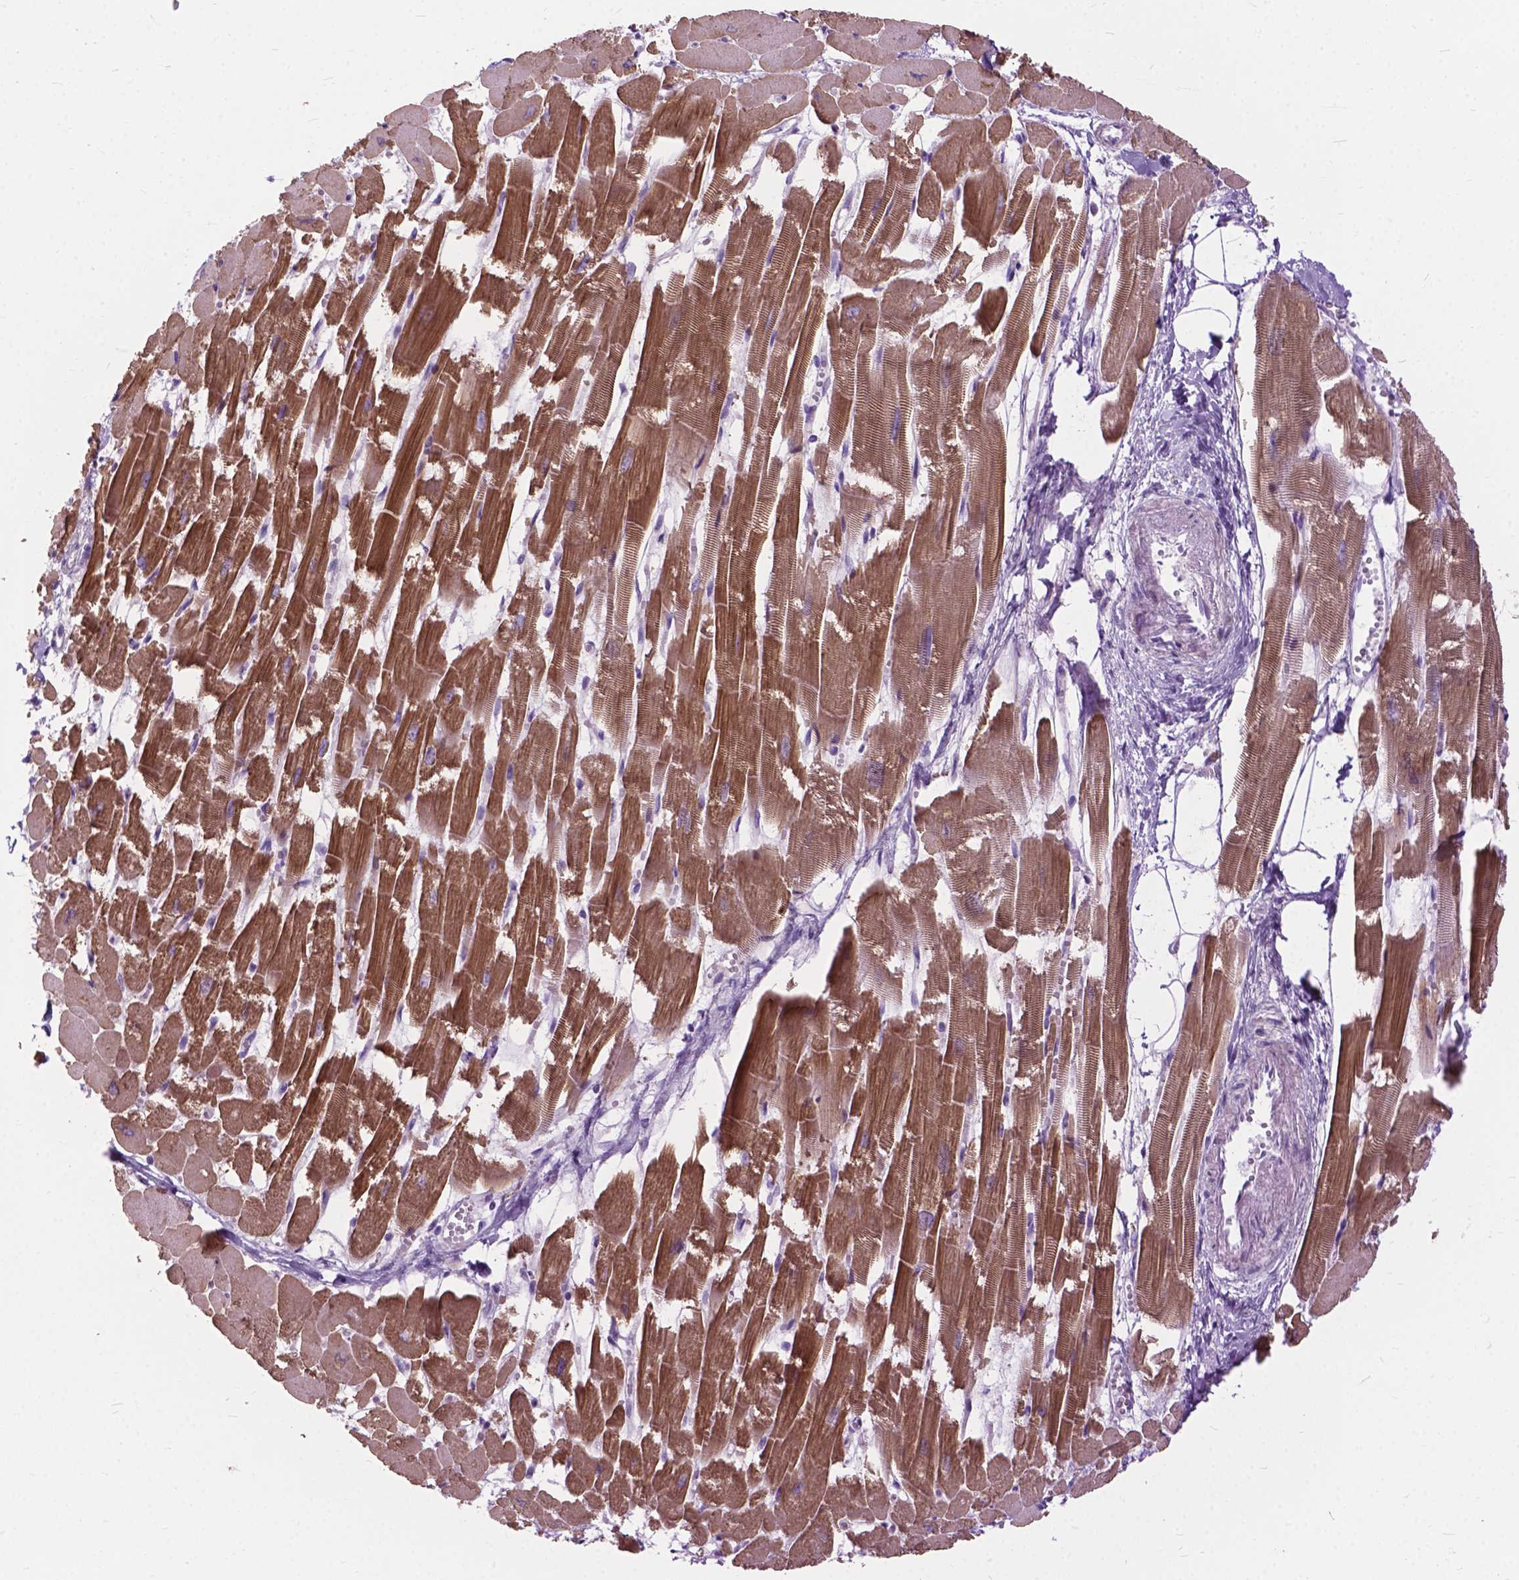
{"staining": {"intensity": "moderate", "quantity": "25%-75%", "location": "cytoplasmic/membranous"}, "tissue": "heart muscle", "cell_type": "Cardiomyocytes", "image_type": "normal", "snomed": [{"axis": "morphology", "description": "Normal tissue, NOS"}, {"axis": "topography", "description": "Heart"}], "caption": "Cardiomyocytes reveal medium levels of moderate cytoplasmic/membranous staining in approximately 25%-75% of cells in unremarkable heart muscle.", "gene": "PRR35", "patient": {"sex": "female", "age": 52}}